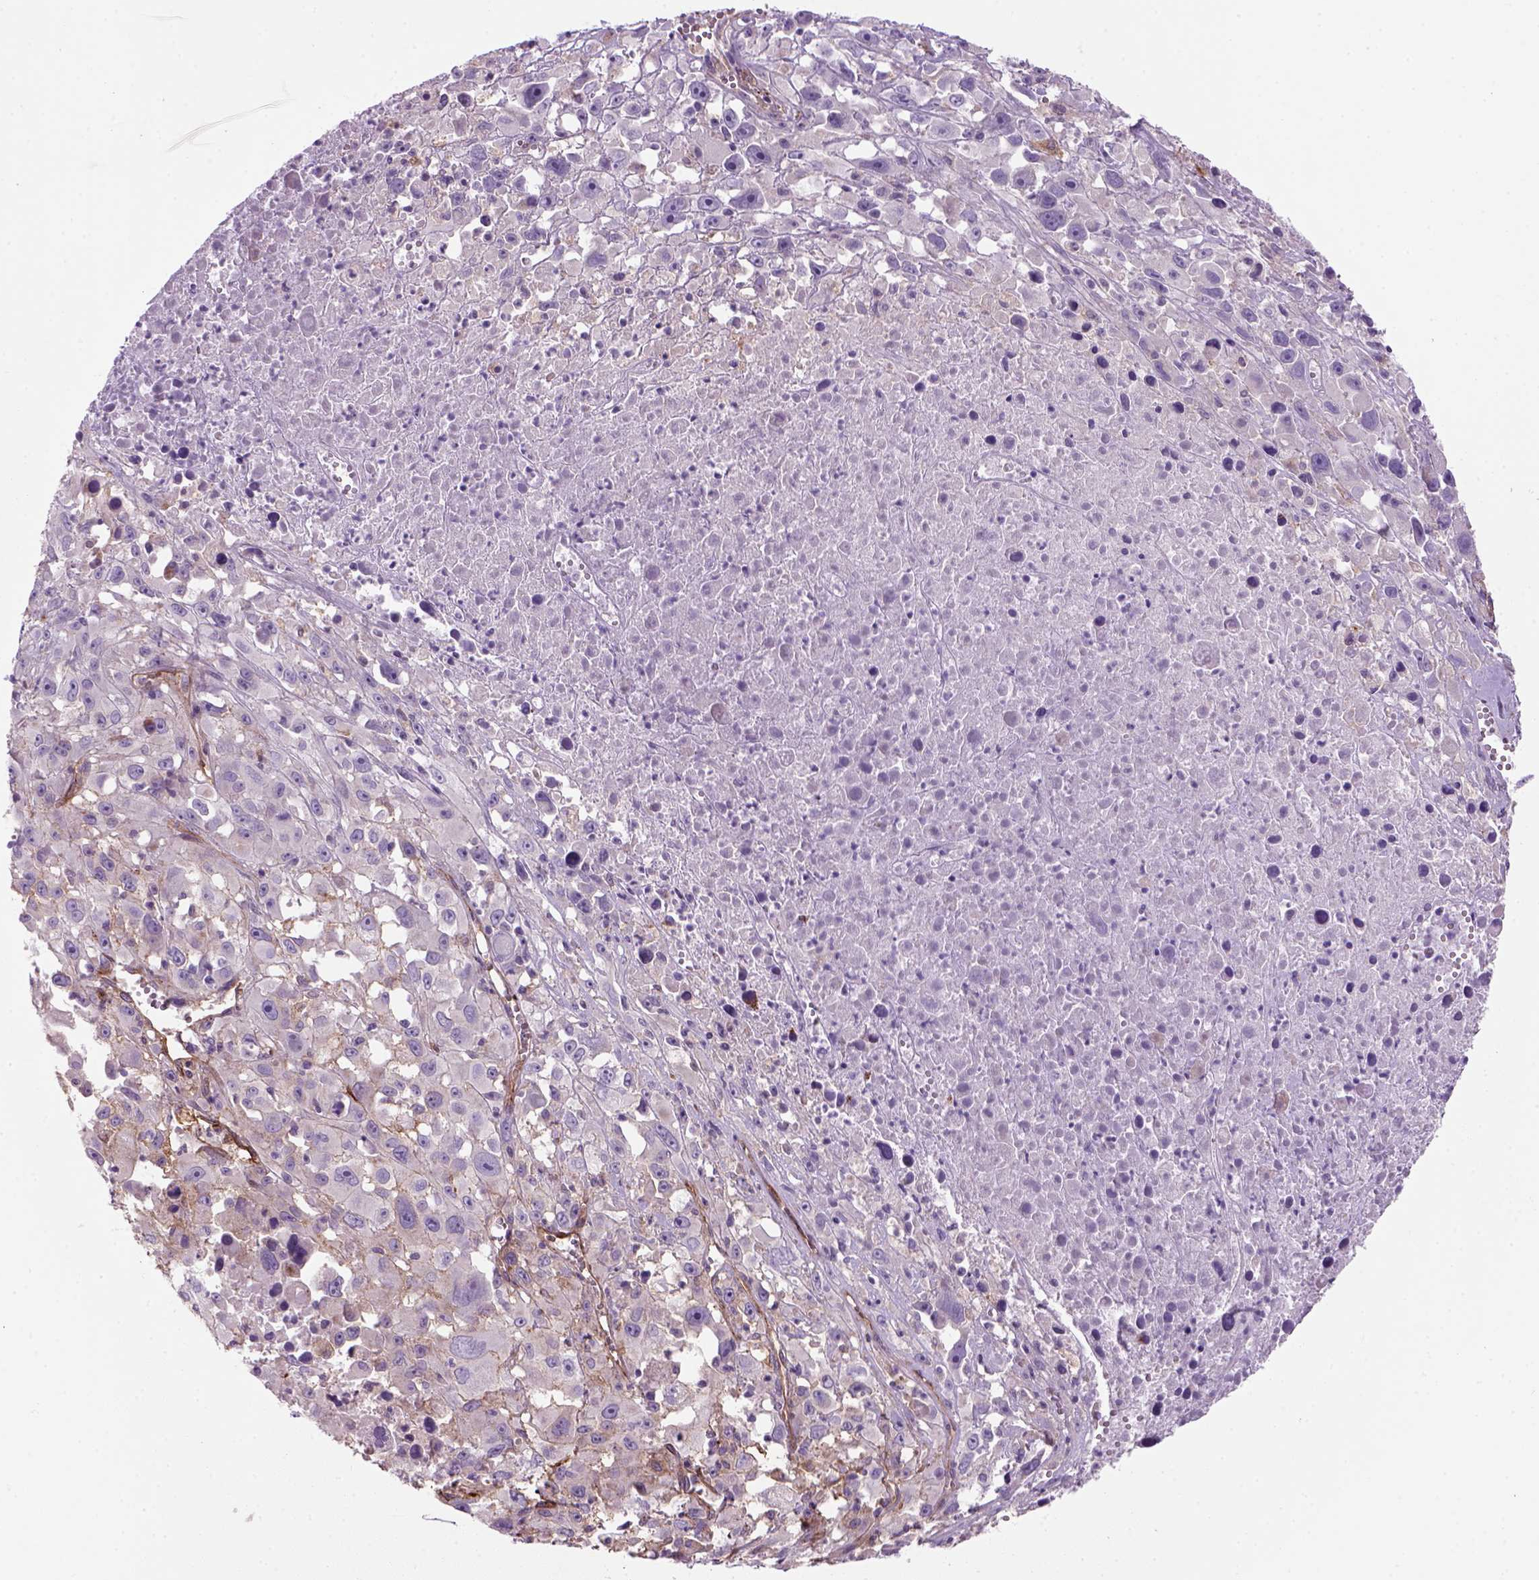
{"staining": {"intensity": "moderate", "quantity": "25%-75%", "location": "cytoplasmic/membranous"}, "tissue": "melanoma", "cell_type": "Tumor cells", "image_type": "cancer", "snomed": [{"axis": "morphology", "description": "Malignant melanoma, Metastatic site"}, {"axis": "topography", "description": "Soft tissue"}], "caption": "There is medium levels of moderate cytoplasmic/membranous staining in tumor cells of malignant melanoma (metastatic site), as demonstrated by immunohistochemical staining (brown color).", "gene": "MARCKS", "patient": {"sex": "male", "age": 50}}